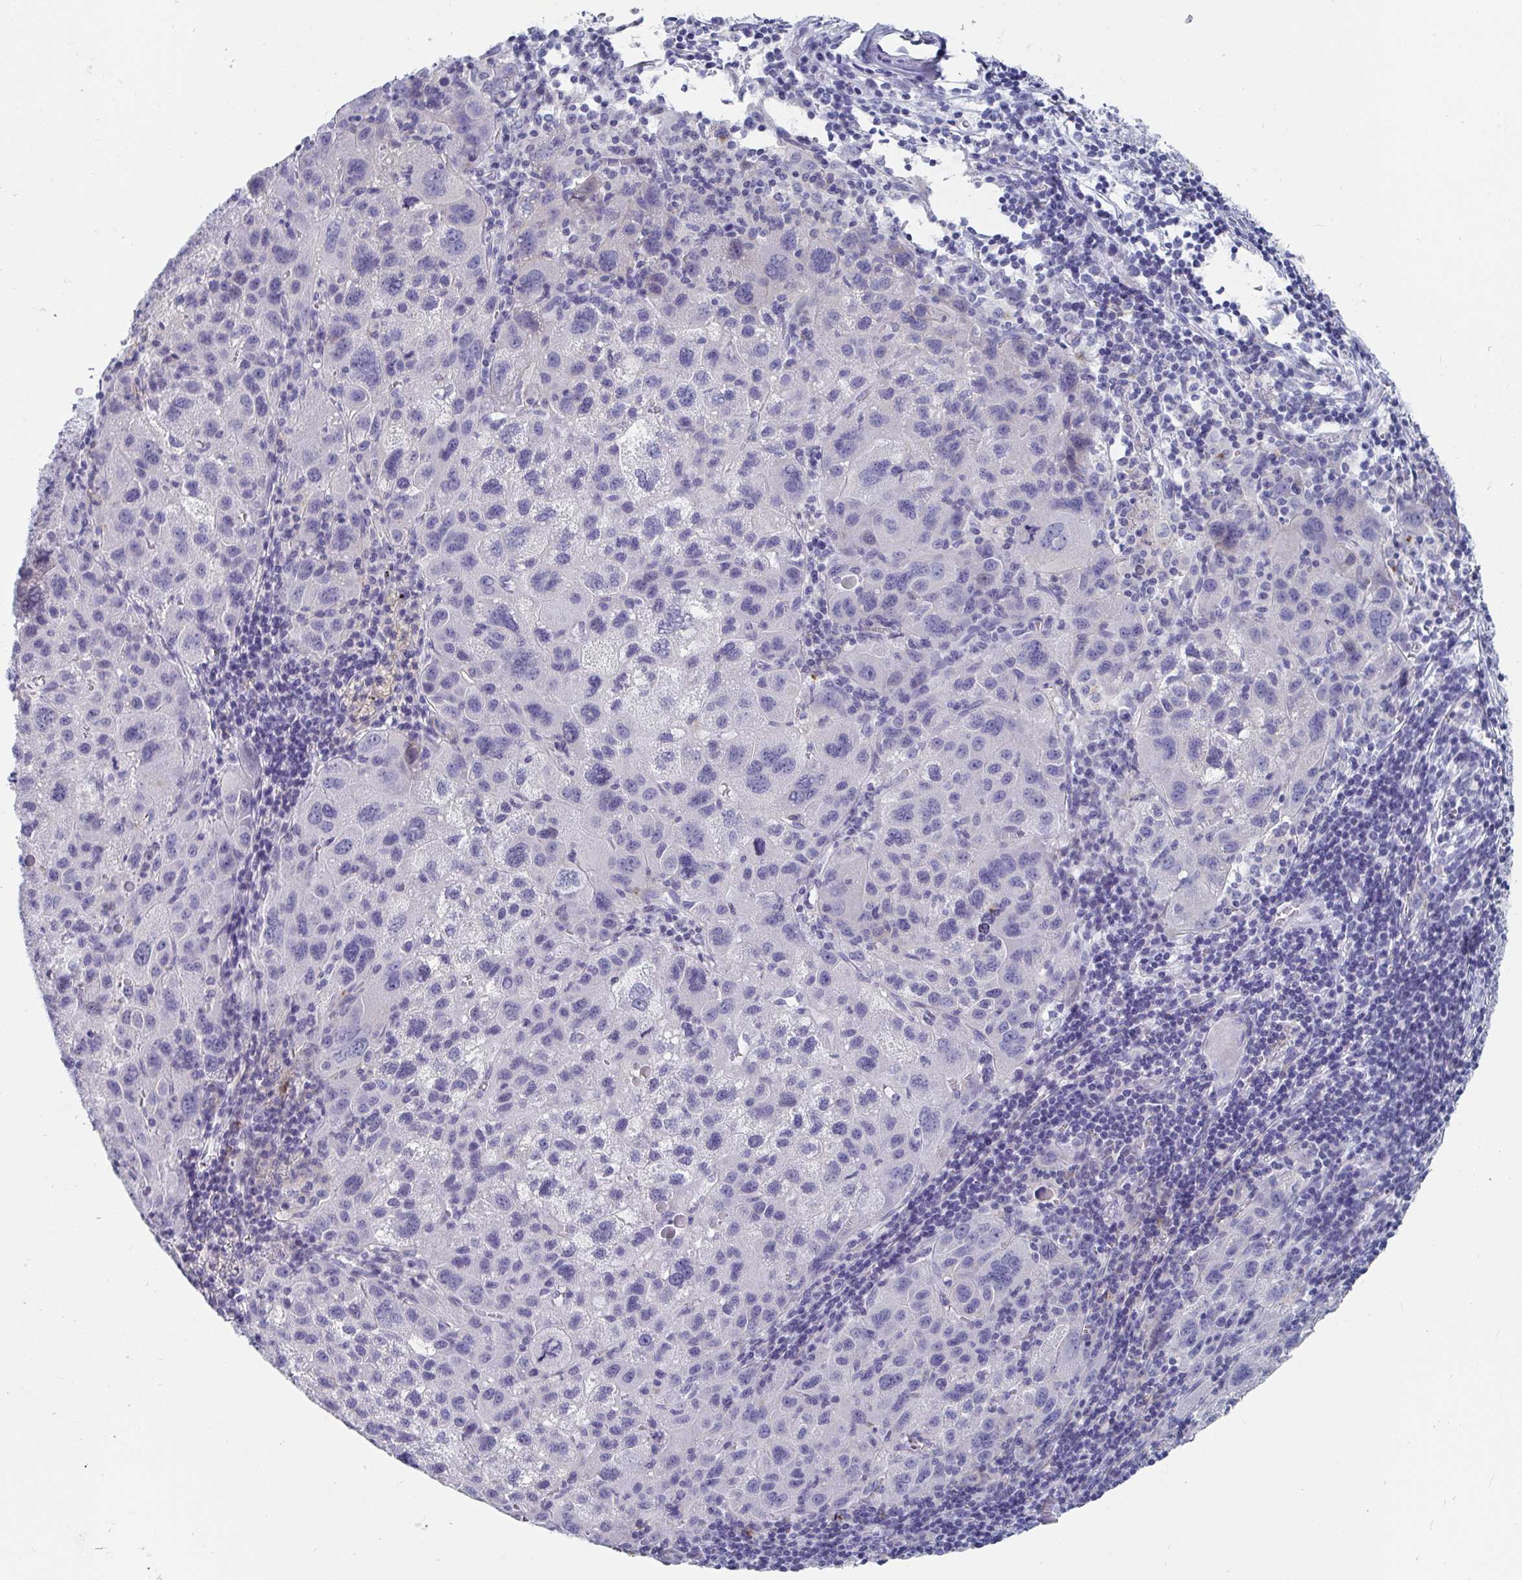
{"staining": {"intensity": "negative", "quantity": "none", "location": "none"}, "tissue": "liver cancer", "cell_type": "Tumor cells", "image_type": "cancer", "snomed": [{"axis": "morphology", "description": "Carcinoma, Hepatocellular, NOS"}, {"axis": "topography", "description": "Liver"}], "caption": "Liver cancer (hepatocellular carcinoma) stained for a protein using IHC demonstrates no expression tumor cells.", "gene": "ZFP82", "patient": {"sex": "female", "age": 77}}